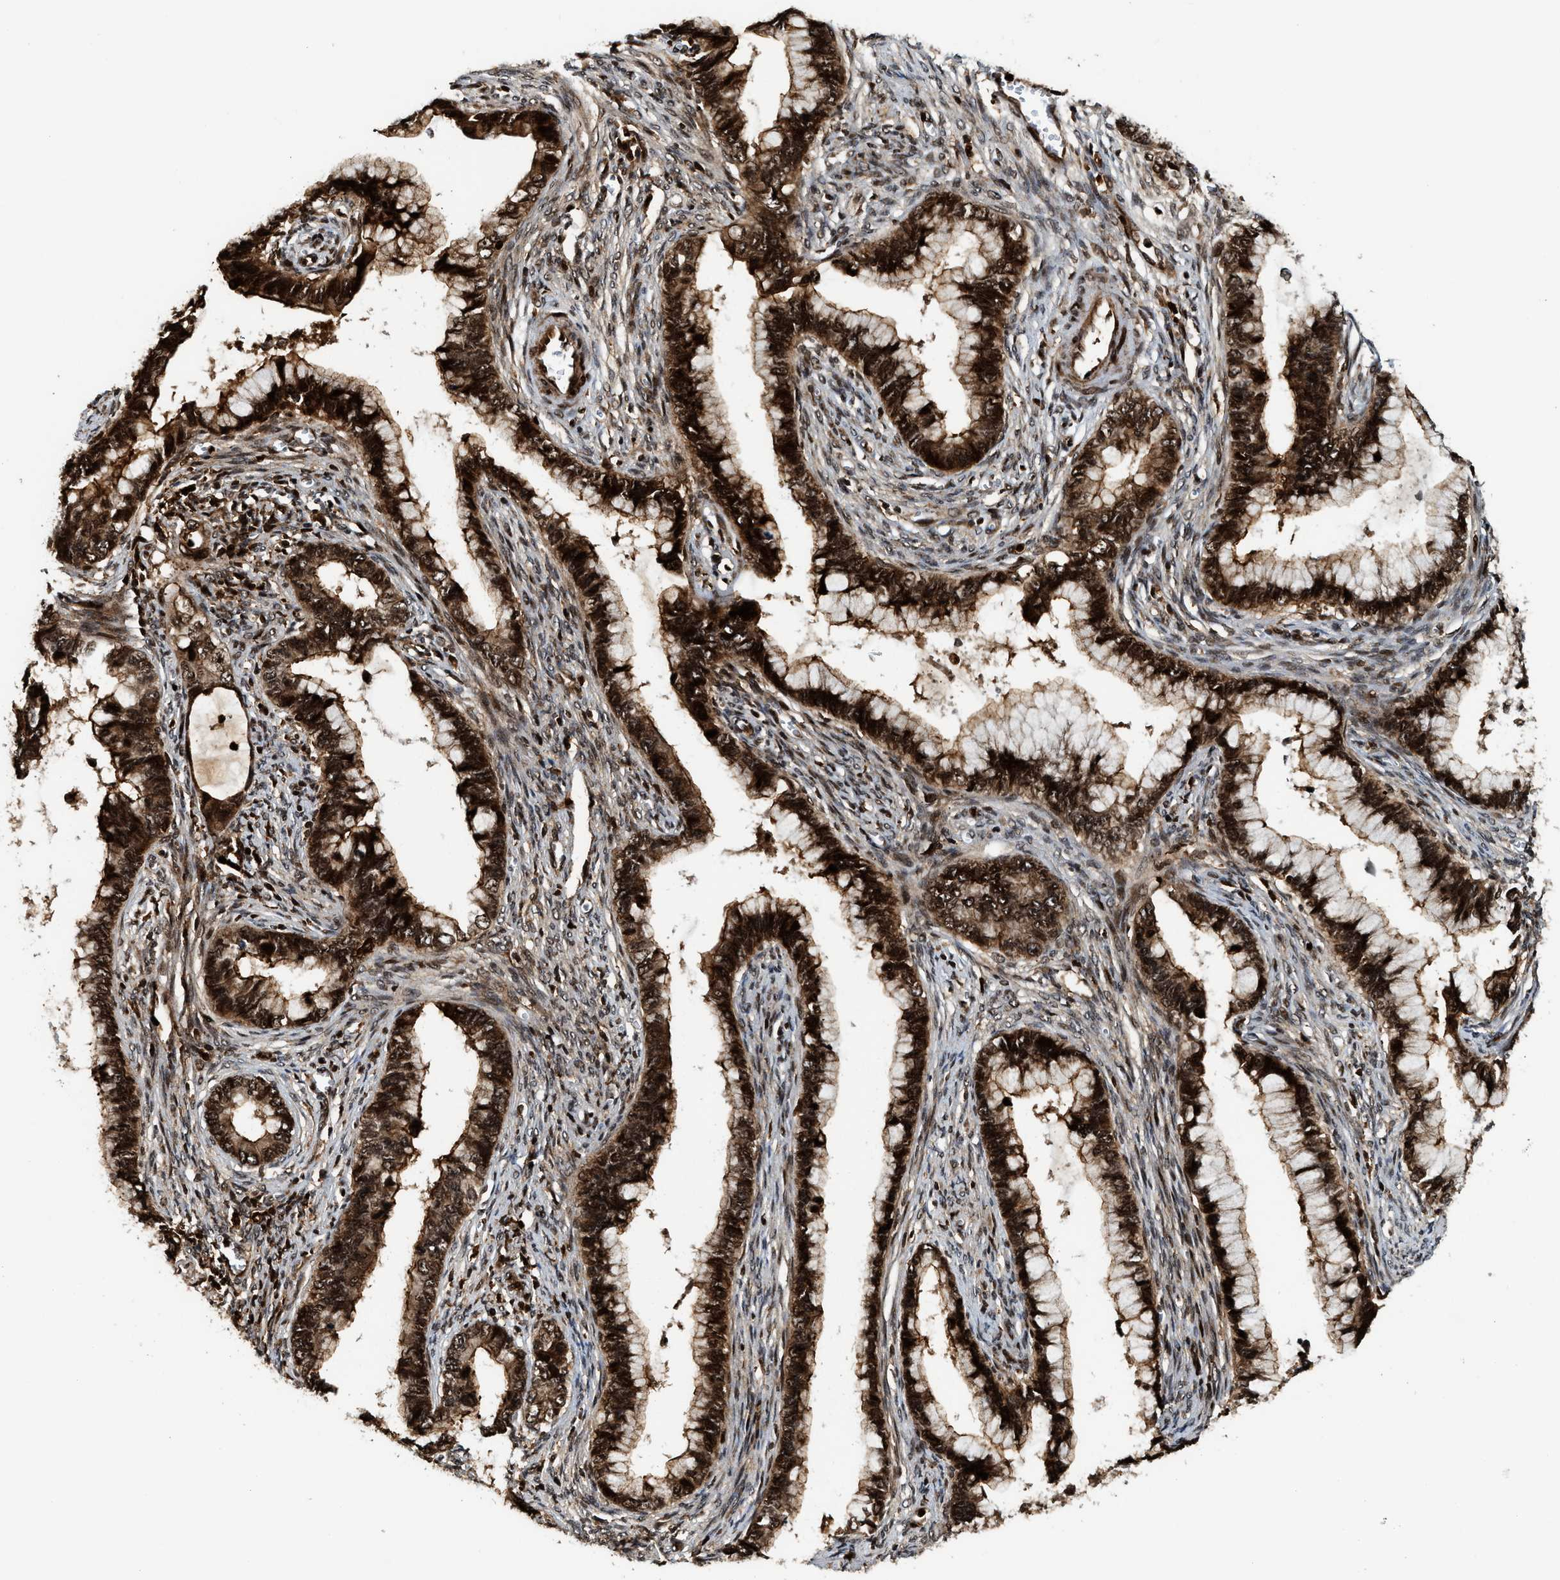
{"staining": {"intensity": "strong", "quantity": ">75%", "location": "cytoplasmic/membranous,nuclear"}, "tissue": "cervical cancer", "cell_type": "Tumor cells", "image_type": "cancer", "snomed": [{"axis": "morphology", "description": "Adenocarcinoma, NOS"}, {"axis": "topography", "description": "Cervix"}], "caption": "Strong cytoplasmic/membranous and nuclear staining for a protein is seen in approximately >75% of tumor cells of cervical cancer (adenocarcinoma) using immunohistochemistry.", "gene": "MDM2", "patient": {"sex": "female", "age": 44}}